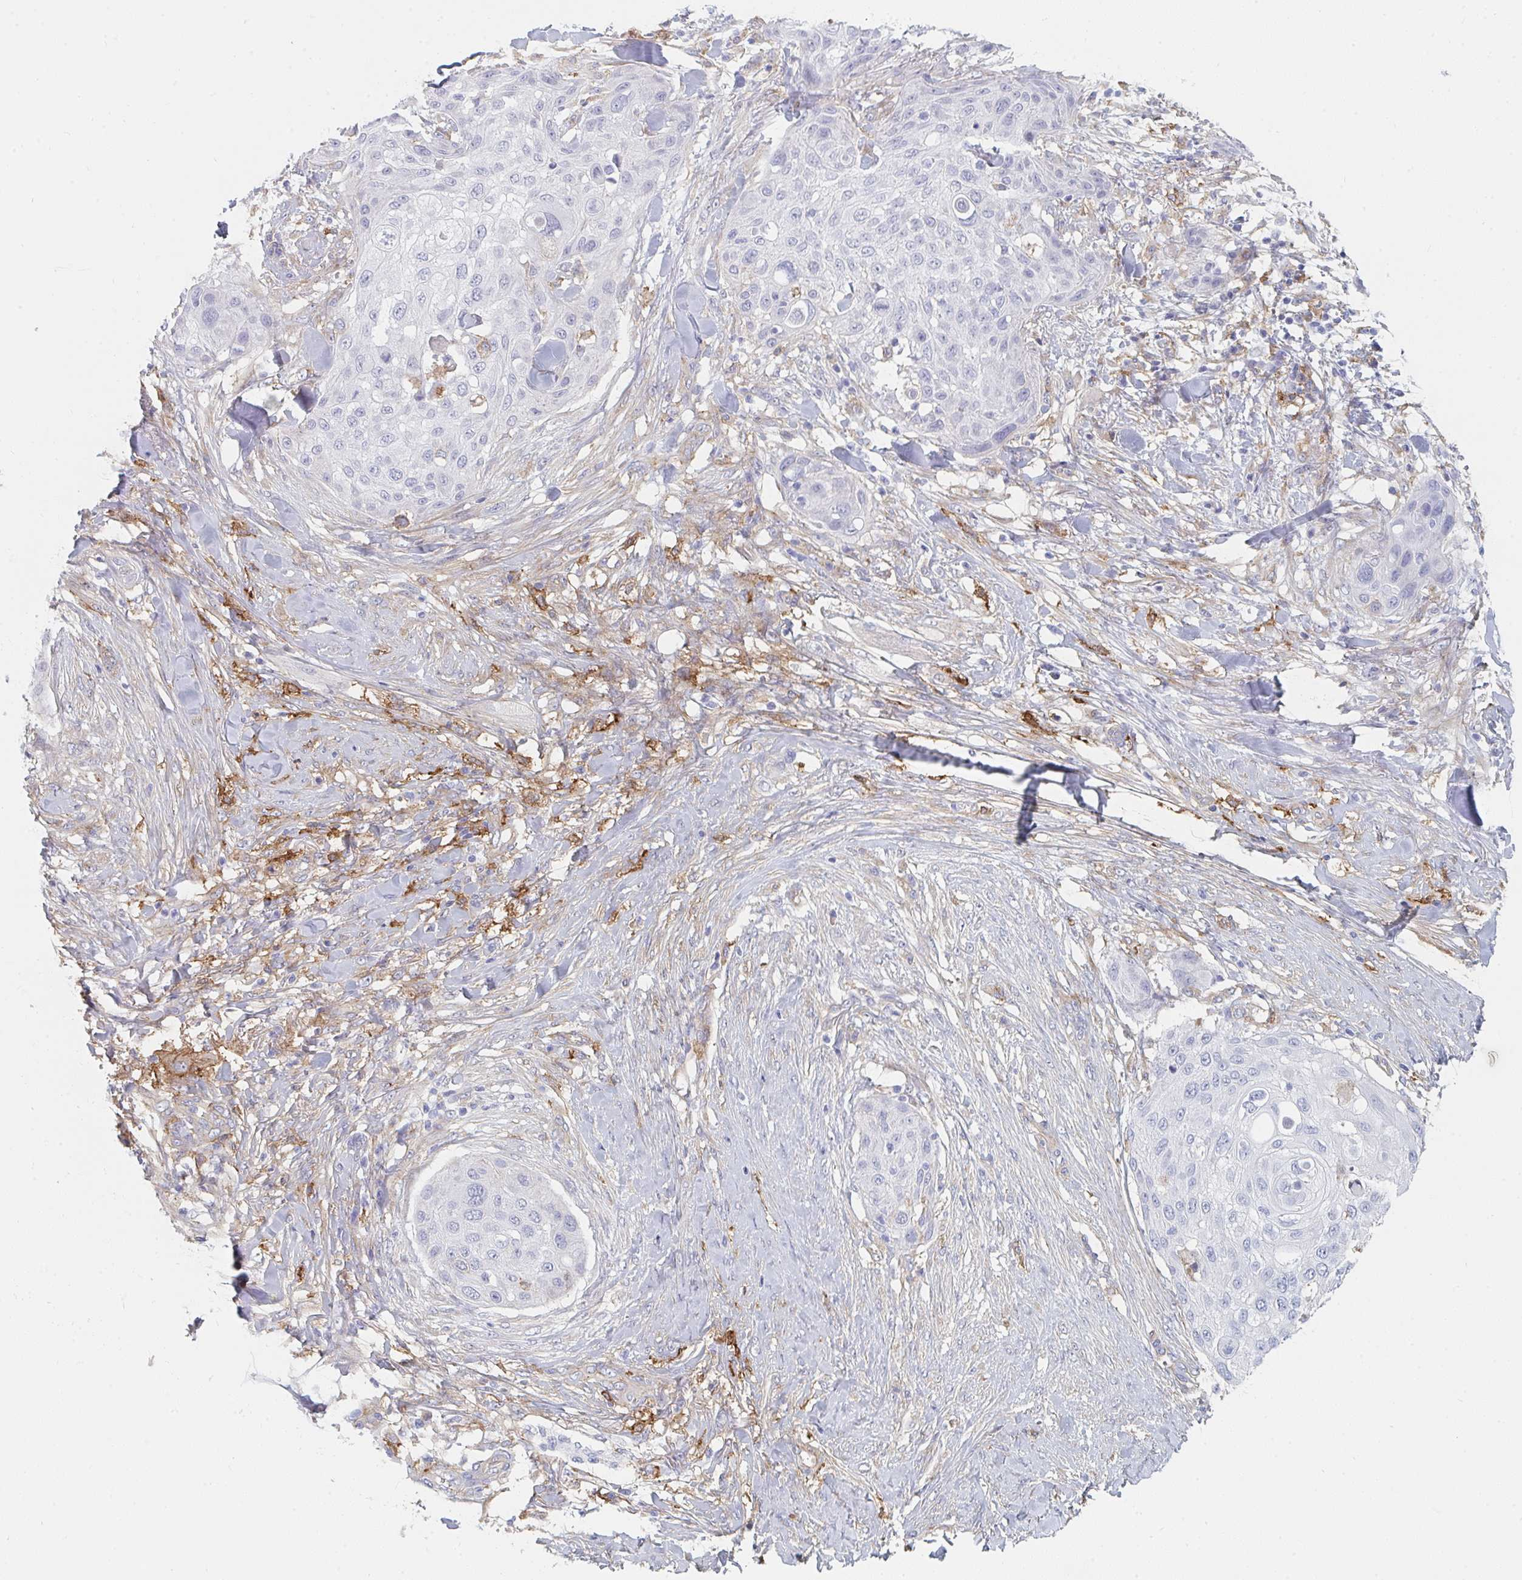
{"staining": {"intensity": "negative", "quantity": "none", "location": "none"}, "tissue": "skin cancer", "cell_type": "Tumor cells", "image_type": "cancer", "snomed": [{"axis": "morphology", "description": "Squamous cell carcinoma, NOS"}, {"axis": "topography", "description": "Skin"}], "caption": "A photomicrograph of skin squamous cell carcinoma stained for a protein reveals no brown staining in tumor cells.", "gene": "DAB2", "patient": {"sex": "female", "age": 87}}